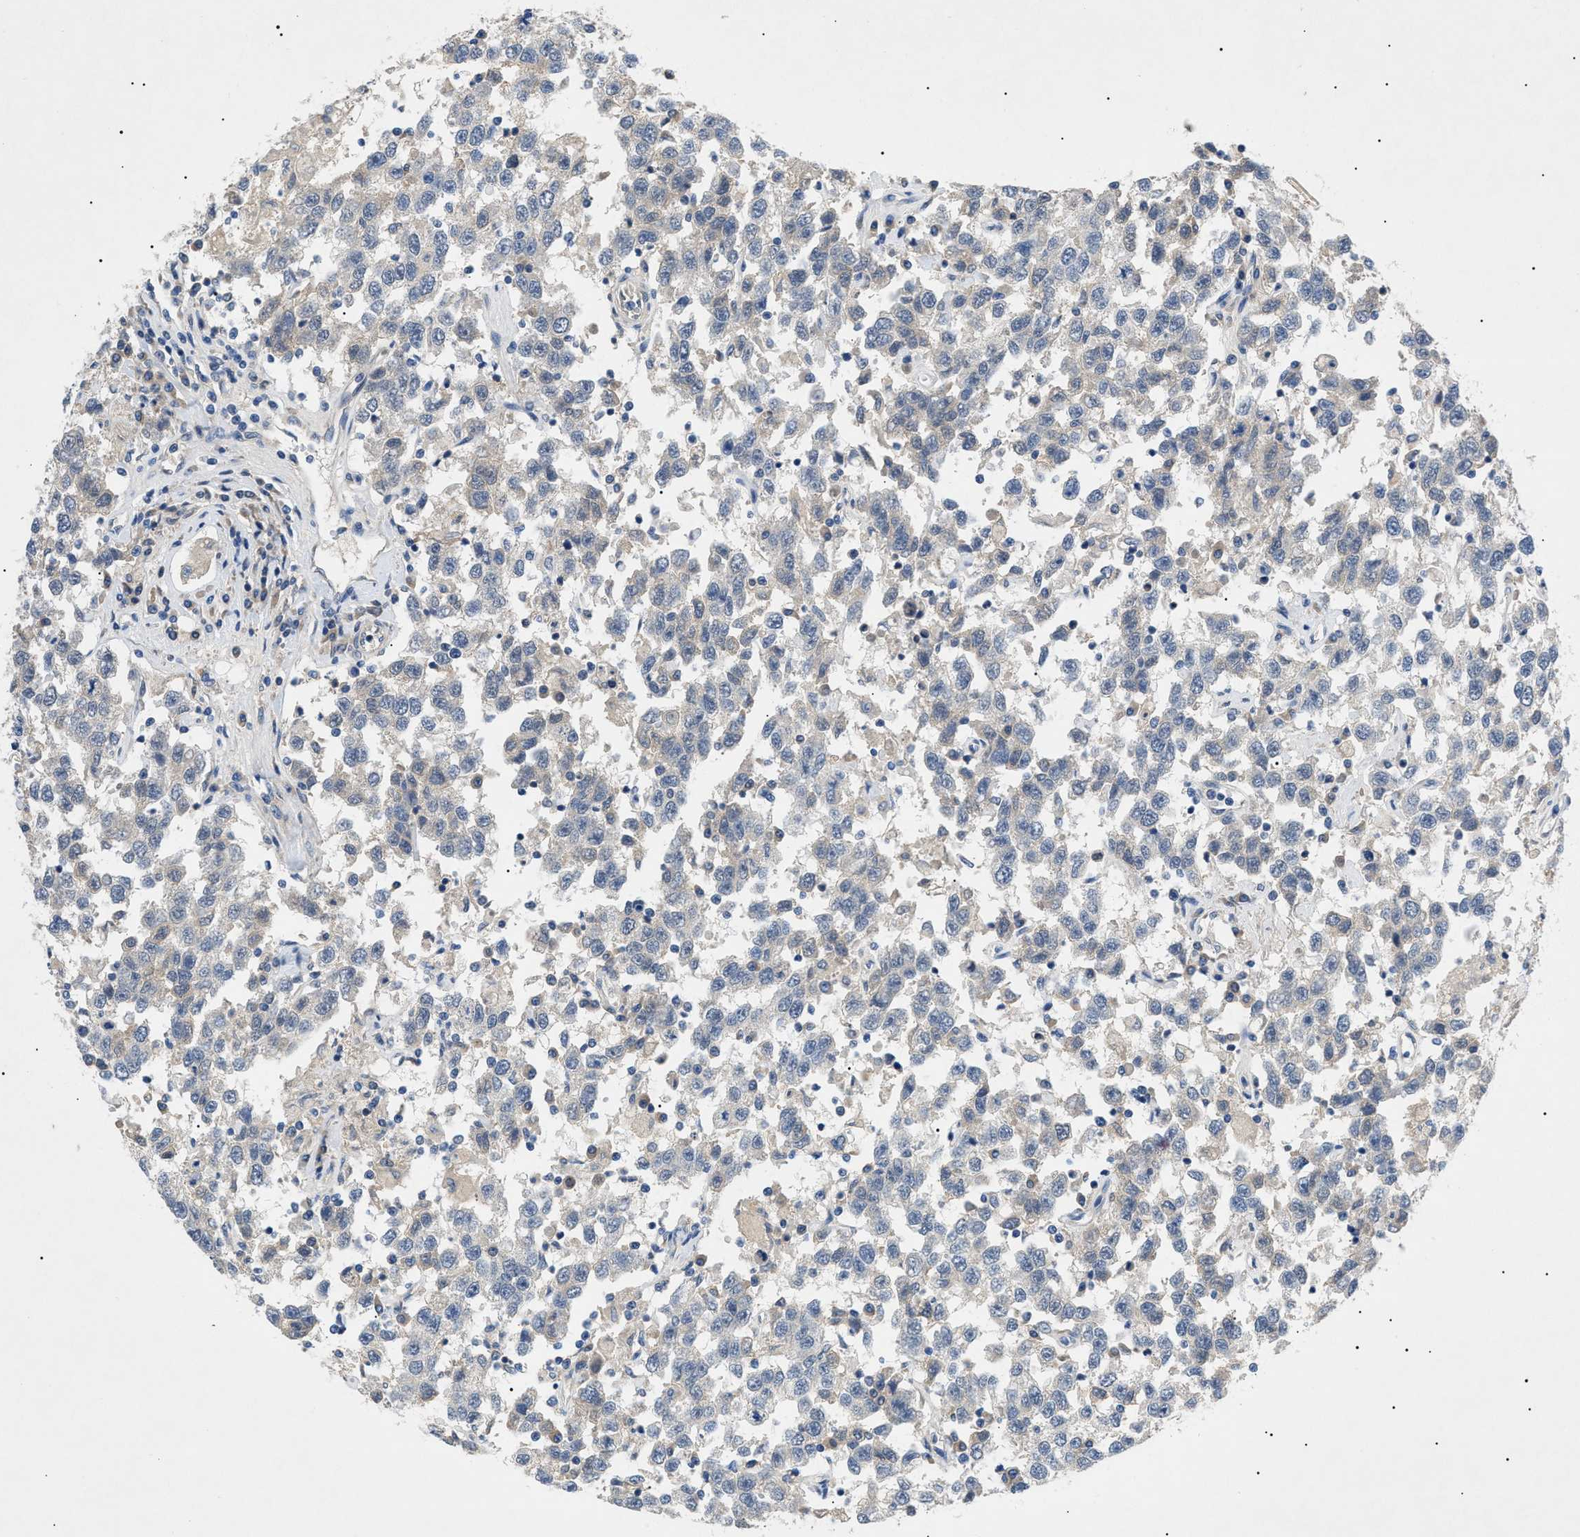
{"staining": {"intensity": "weak", "quantity": "<25%", "location": "cytoplasmic/membranous"}, "tissue": "testis cancer", "cell_type": "Tumor cells", "image_type": "cancer", "snomed": [{"axis": "morphology", "description": "Seminoma, NOS"}, {"axis": "topography", "description": "Testis"}], "caption": "A micrograph of human testis cancer (seminoma) is negative for staining in tumor cells.", "gene": "RIPK1", "patient": {"sex": "male", "age": 41}}